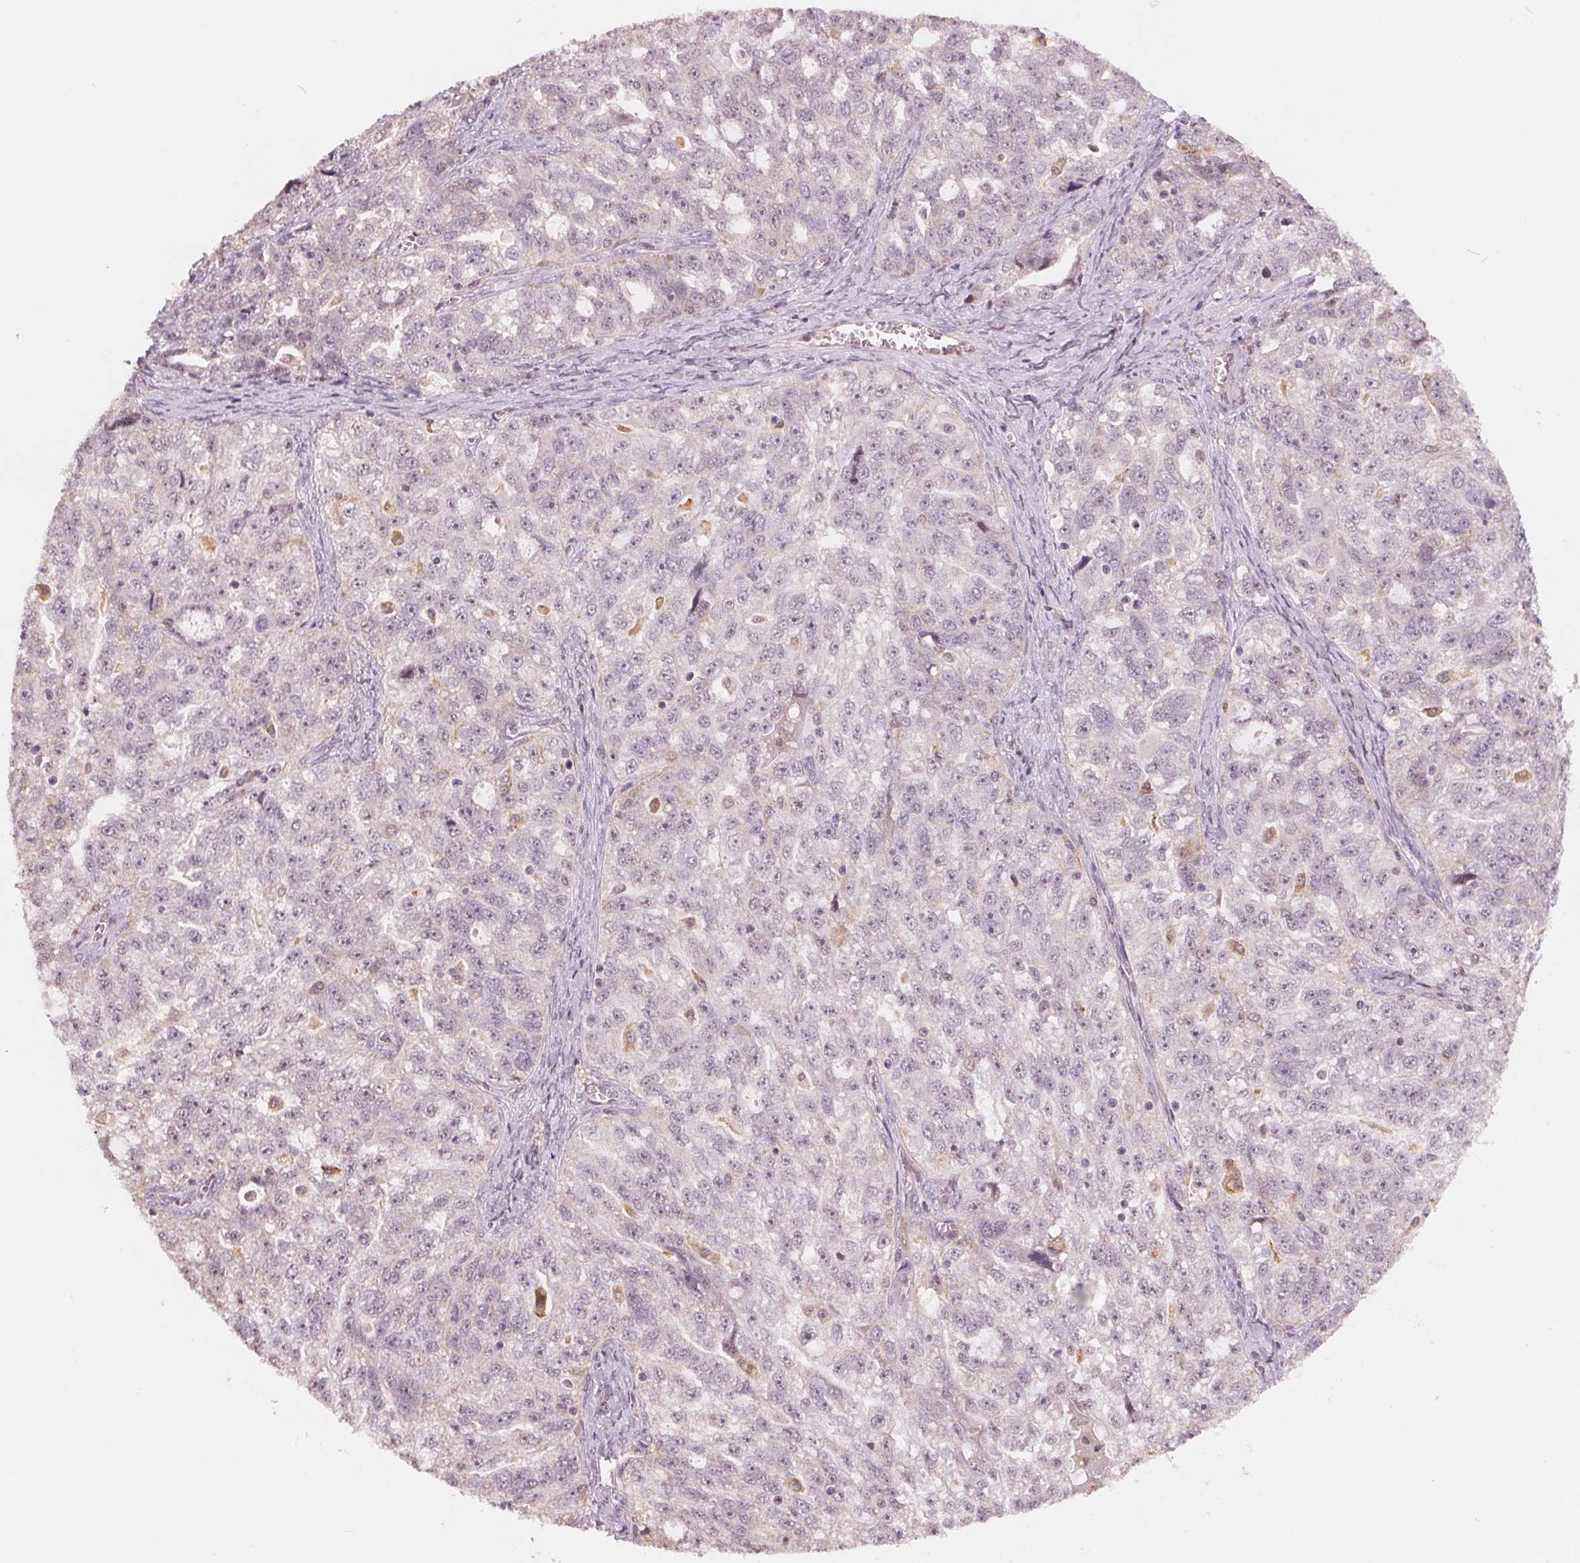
{"staining": {"intensity": "negative", "quantity": "none", "location": "none"}, "tissue": "ovarian cancer", "cell_type": "Tumor cells", "image_type": "cancer", "snomed": [{"axis": "morphology", "description": "Cystadenocarcinoma, serous, NOS"}, {"axis": "topography", "description": "Ovary"}], "caption": "Tumor cells show no significant protein expression in ovarian cancer. (DAB (3,3'-diaminobenzidine) immunohistochemistry (IHC), high magnification).", "gene": "IL9R", "patient": {"sex": "female", "age": 51}}